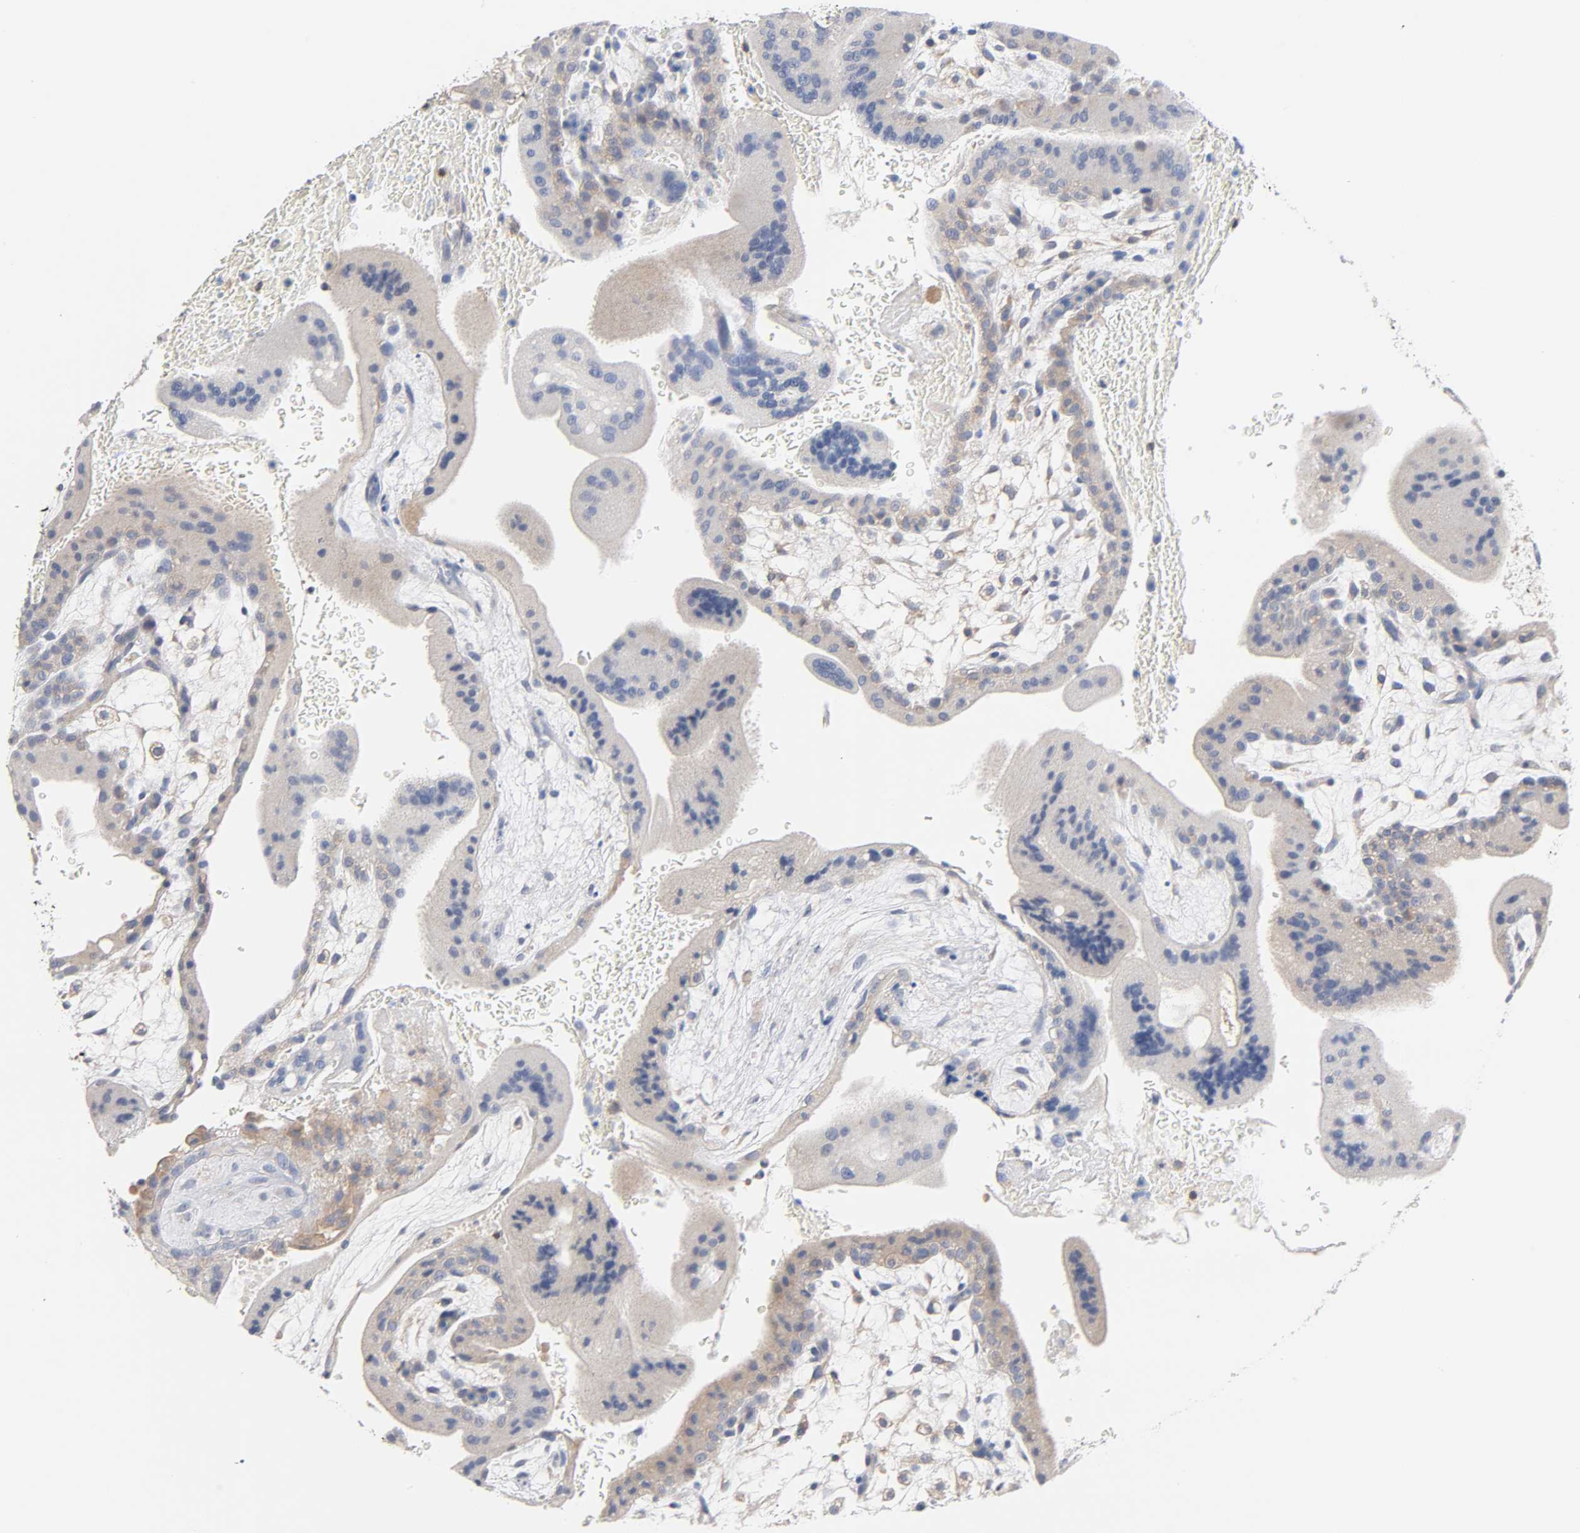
{"staining": {"intensity": "weak", "quantity": ">75%", "location": "cytoplasmic/membranous"}, "tissue": "placenta", "cell_type": "Decidual cells", "image_type": "normal", "snomed": [{"axis": "morphology", "description": "Normal tissue, NOS"}, {"axis": "topography", "description": "Placenta"}], "caption": "High-power microscopy captured an immunohistochemistry (IHC) photomicrograph of unremarkable placenta, revealing weak cytoplasmic/membranous expression in about >75% of decidual cells.", "gene": "MALT1", "patient": {"sex": "female", "age": 35}}